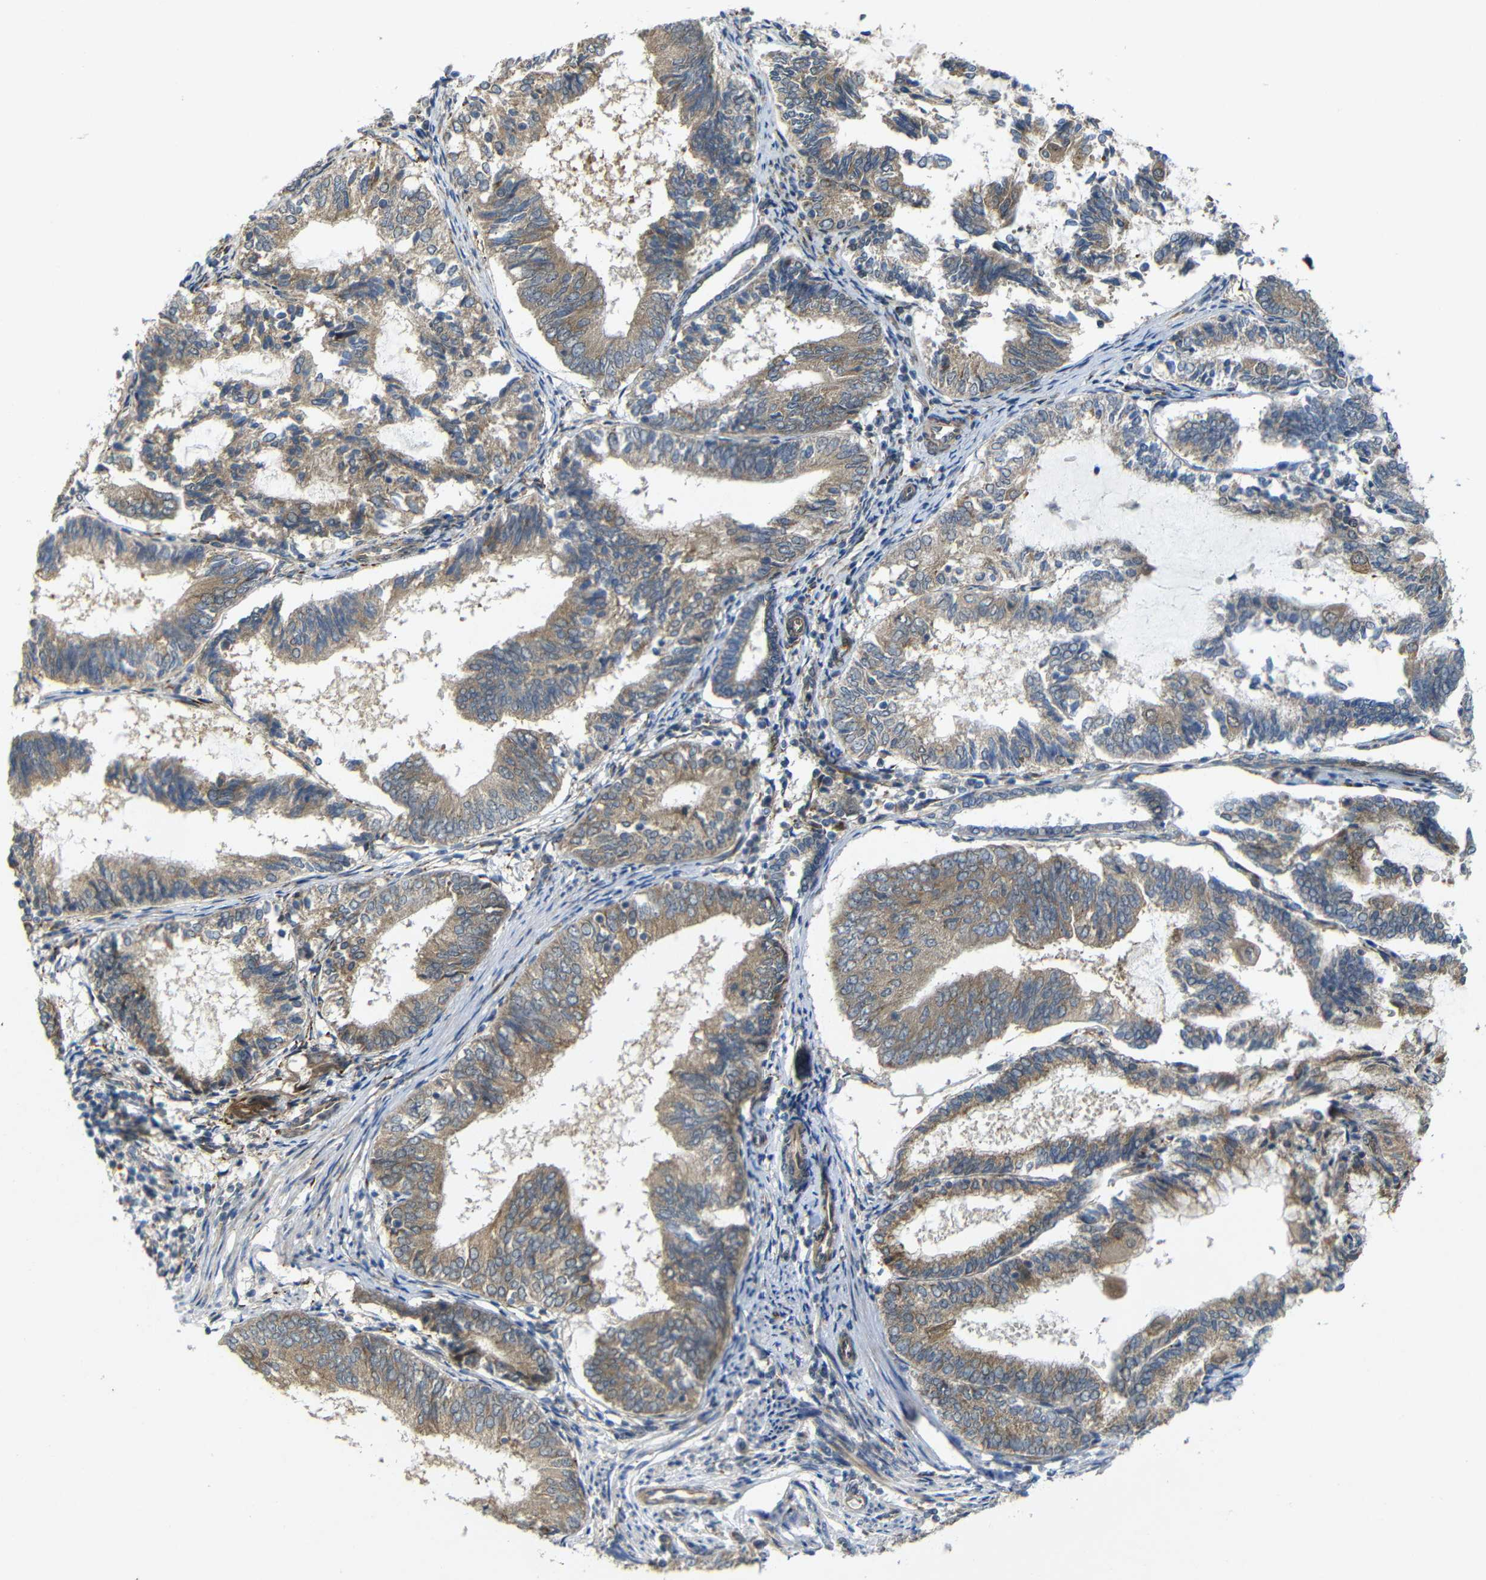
{"staining": {"intensity": "moderate", "quantity": ">75%", "location": "cytoplasmic/membranous"}, "tissue": "endometrial cancer", "cell_type": "Tumor cells", "image_type": "cancer", "snomed": [{"axis": "morphology", "description": "Adenocarcinoma, NOS"}, {"axis": "topography", "description": "Endometrium"}], "caption": "High-power microscopy captured an IHC histopathology image of endometrial cancer, revealing moderate cytoplasmic/membranous positivity in approximately >75% of tumor cells.", "gene": "P3H2", "patient": {"sex": "female", "age": 81}}